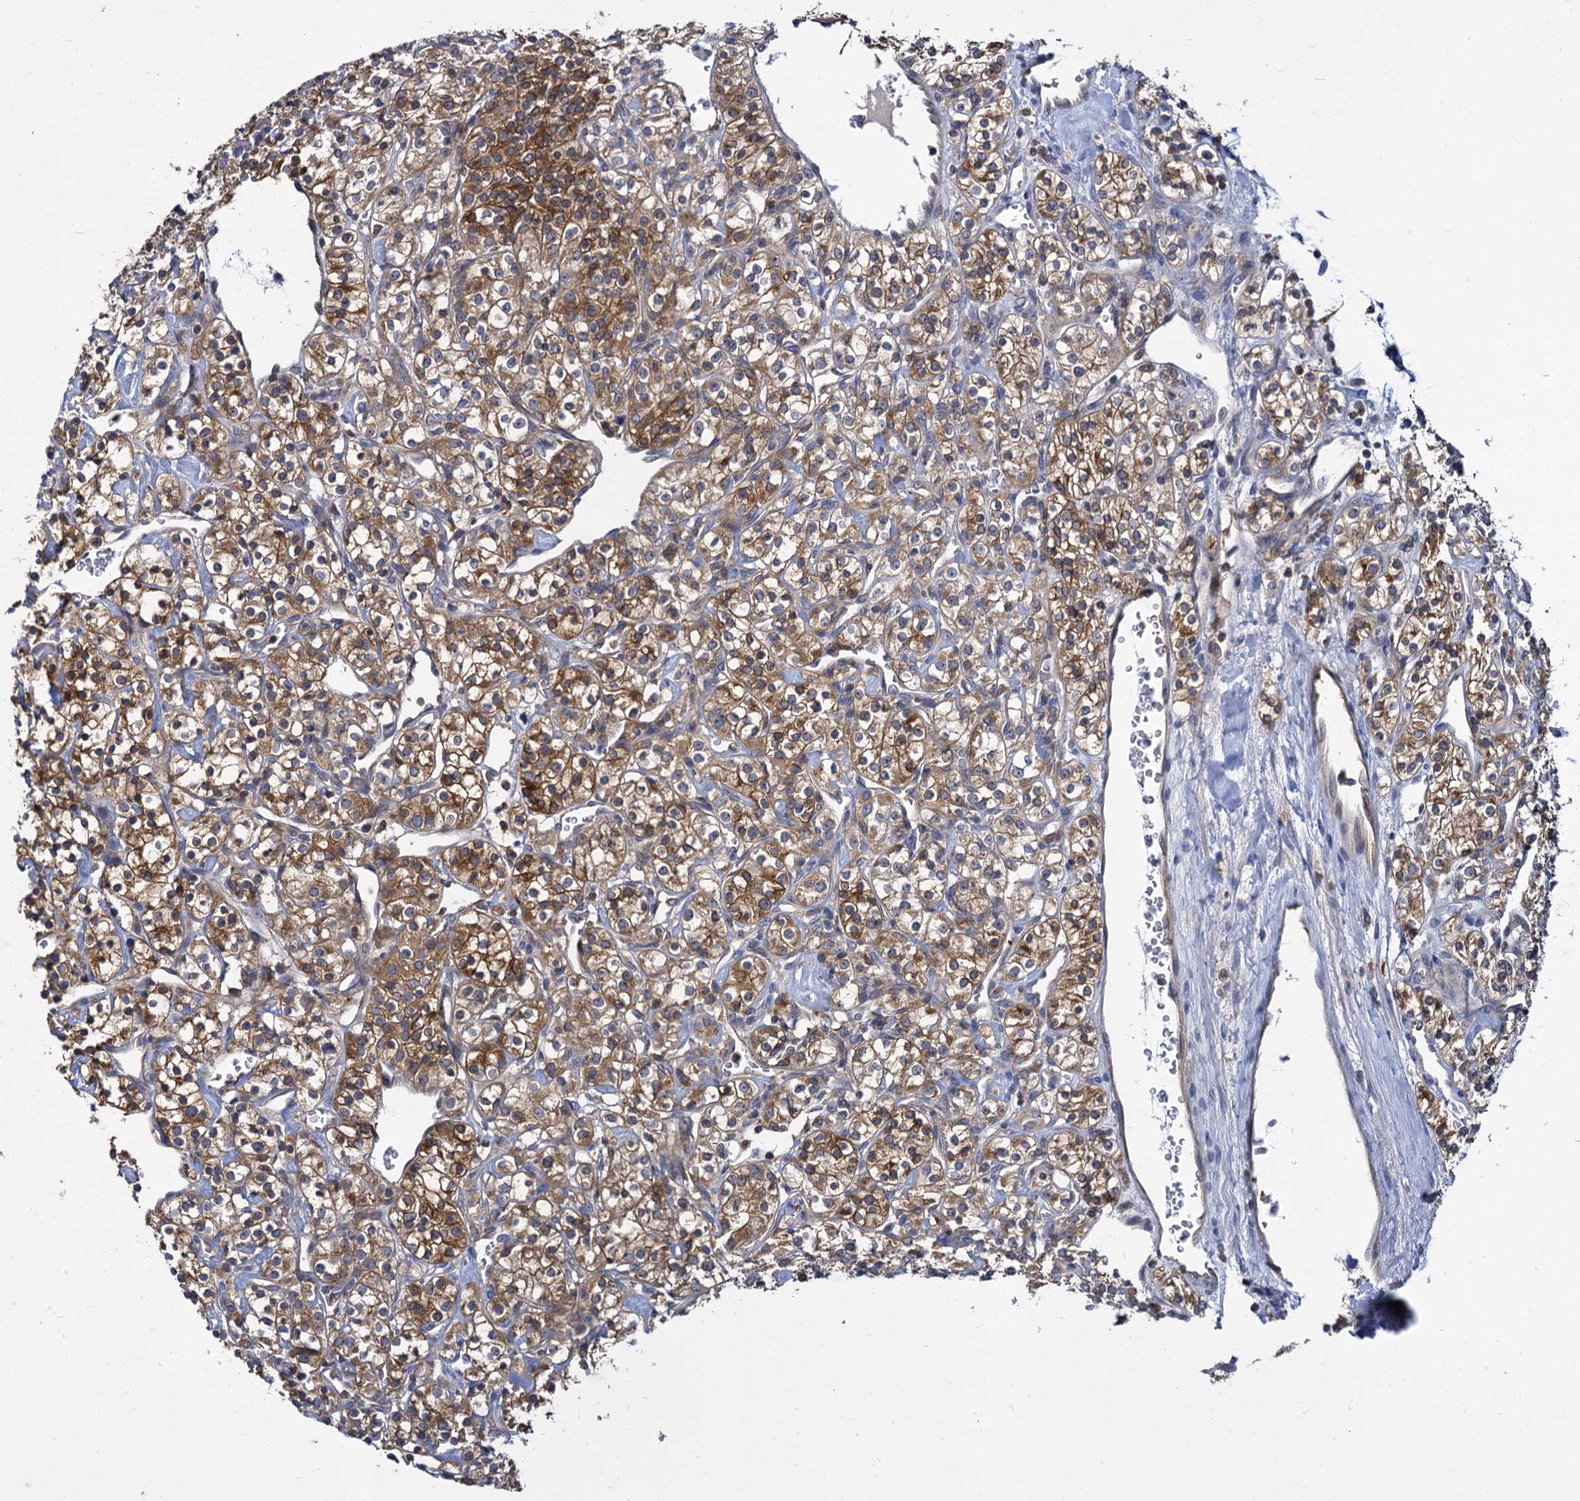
{"staining": {"intensity": "moderate", "quantity": "25%-75%", "location": "cytoplasmic/membranous"}, "tissue": "renal cancer", "cell_type": "Tumor cells", "image_type": "cancer", "snomed": [{"axis": "morphology", "description": "Adenocarcinoma, NOS"}, {"axis": "topography", "description": "Kidney"}], "caption": "Immunohistochemistry of human adenocarcinoma (renal) shows medium levels of moderate cytoplasmic/membranous expression in approximately 25%-75% of tumor cells.", "gene": "GCLC", "patient": {"sex": "male", "age": 77}}